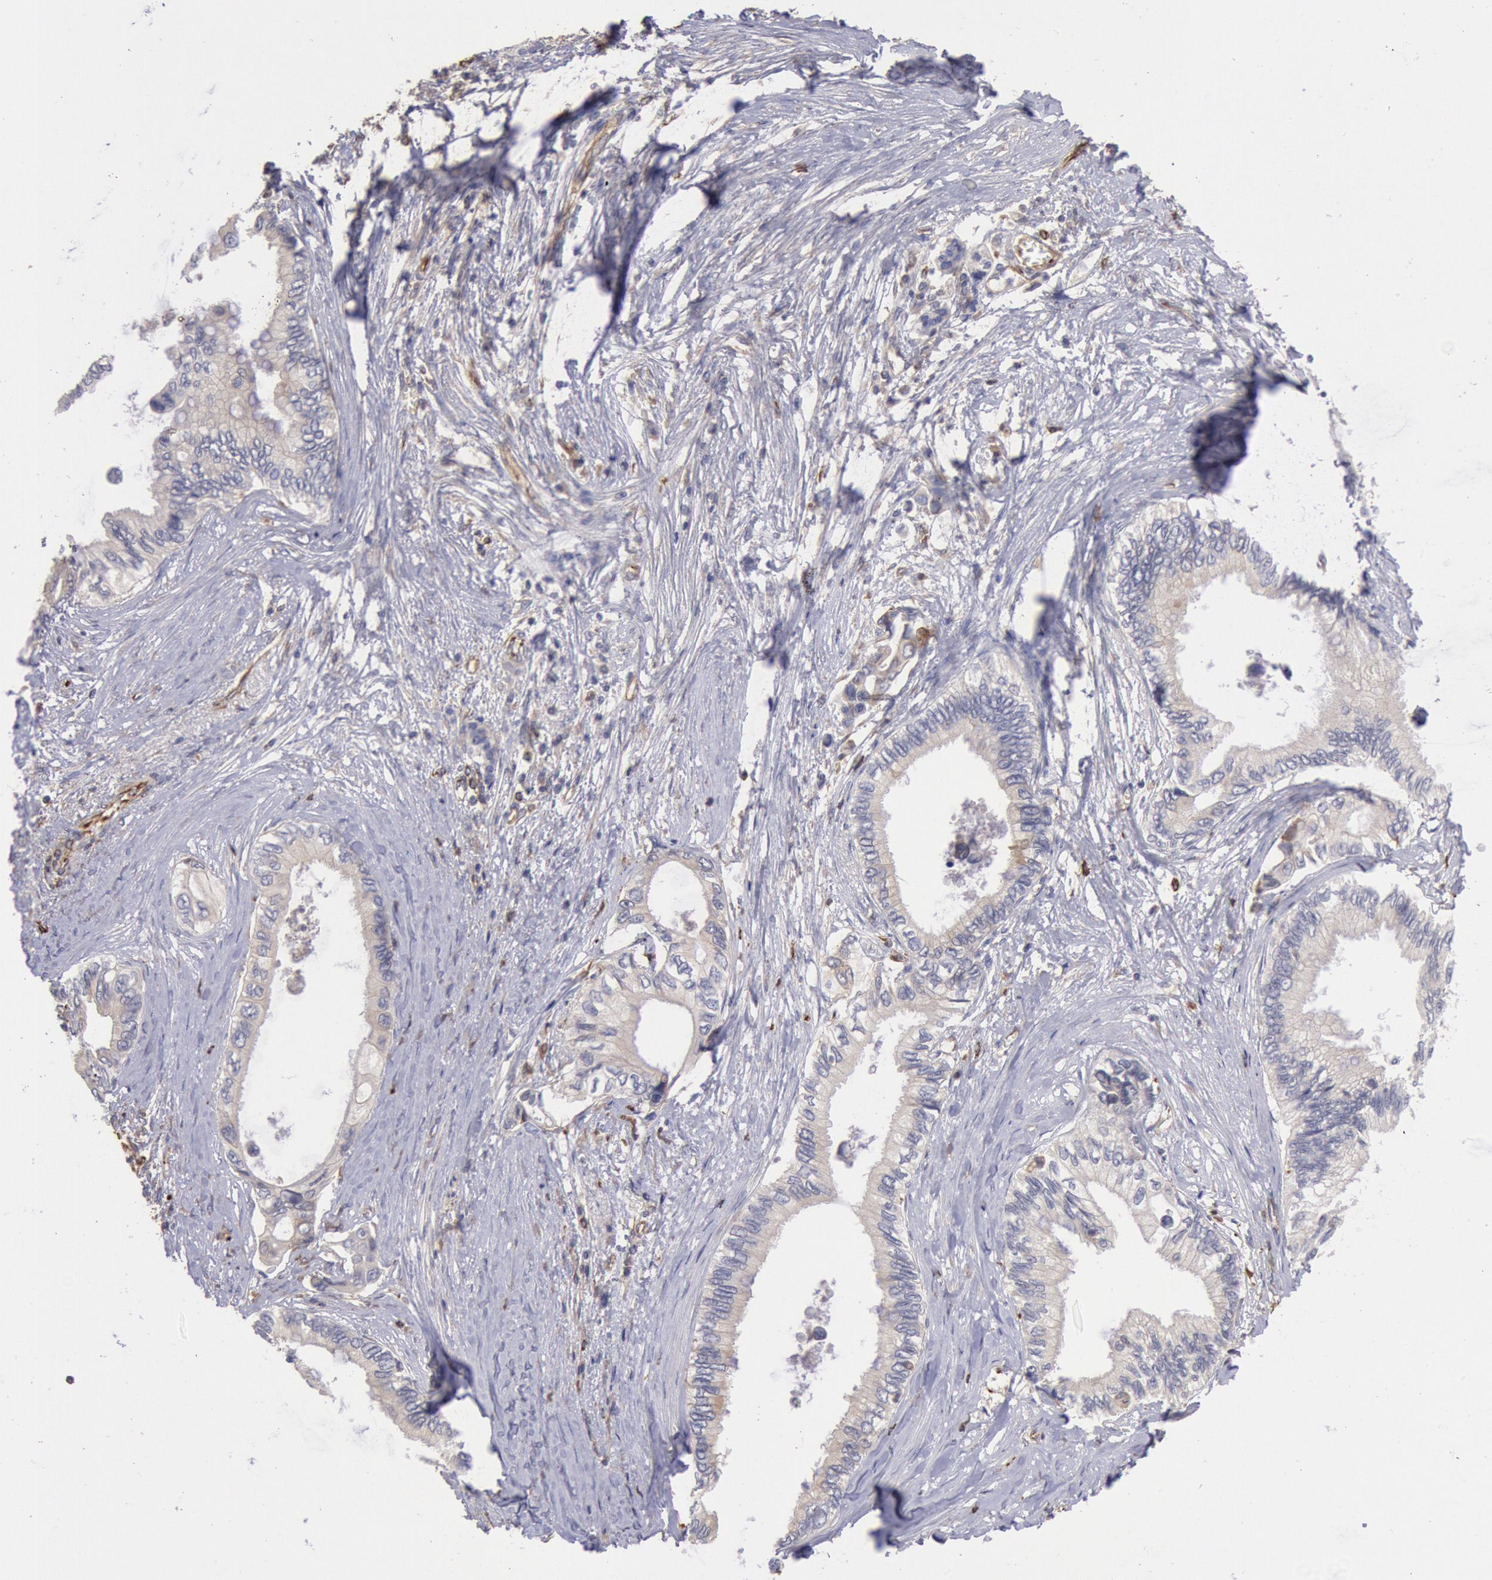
{"staining": {"intensity": "negative", "quantity": "none", "location": "none"}, "tissue": "pancreatic cancer", "cell_type": "Tumor cells", "image_type": "cancer", "snomed": [{"axis": "morphology", "description": "Adenocarcinoma, NOS"}, {"axis": "topography", "description": "Pancreas"}], "caption": "A photomicrograph of human adenocarcinoma (pancreatic) is negative for staining in tumor cells.", "gene": "RNF139", "patient": {"sex": "female", "age": 66}}